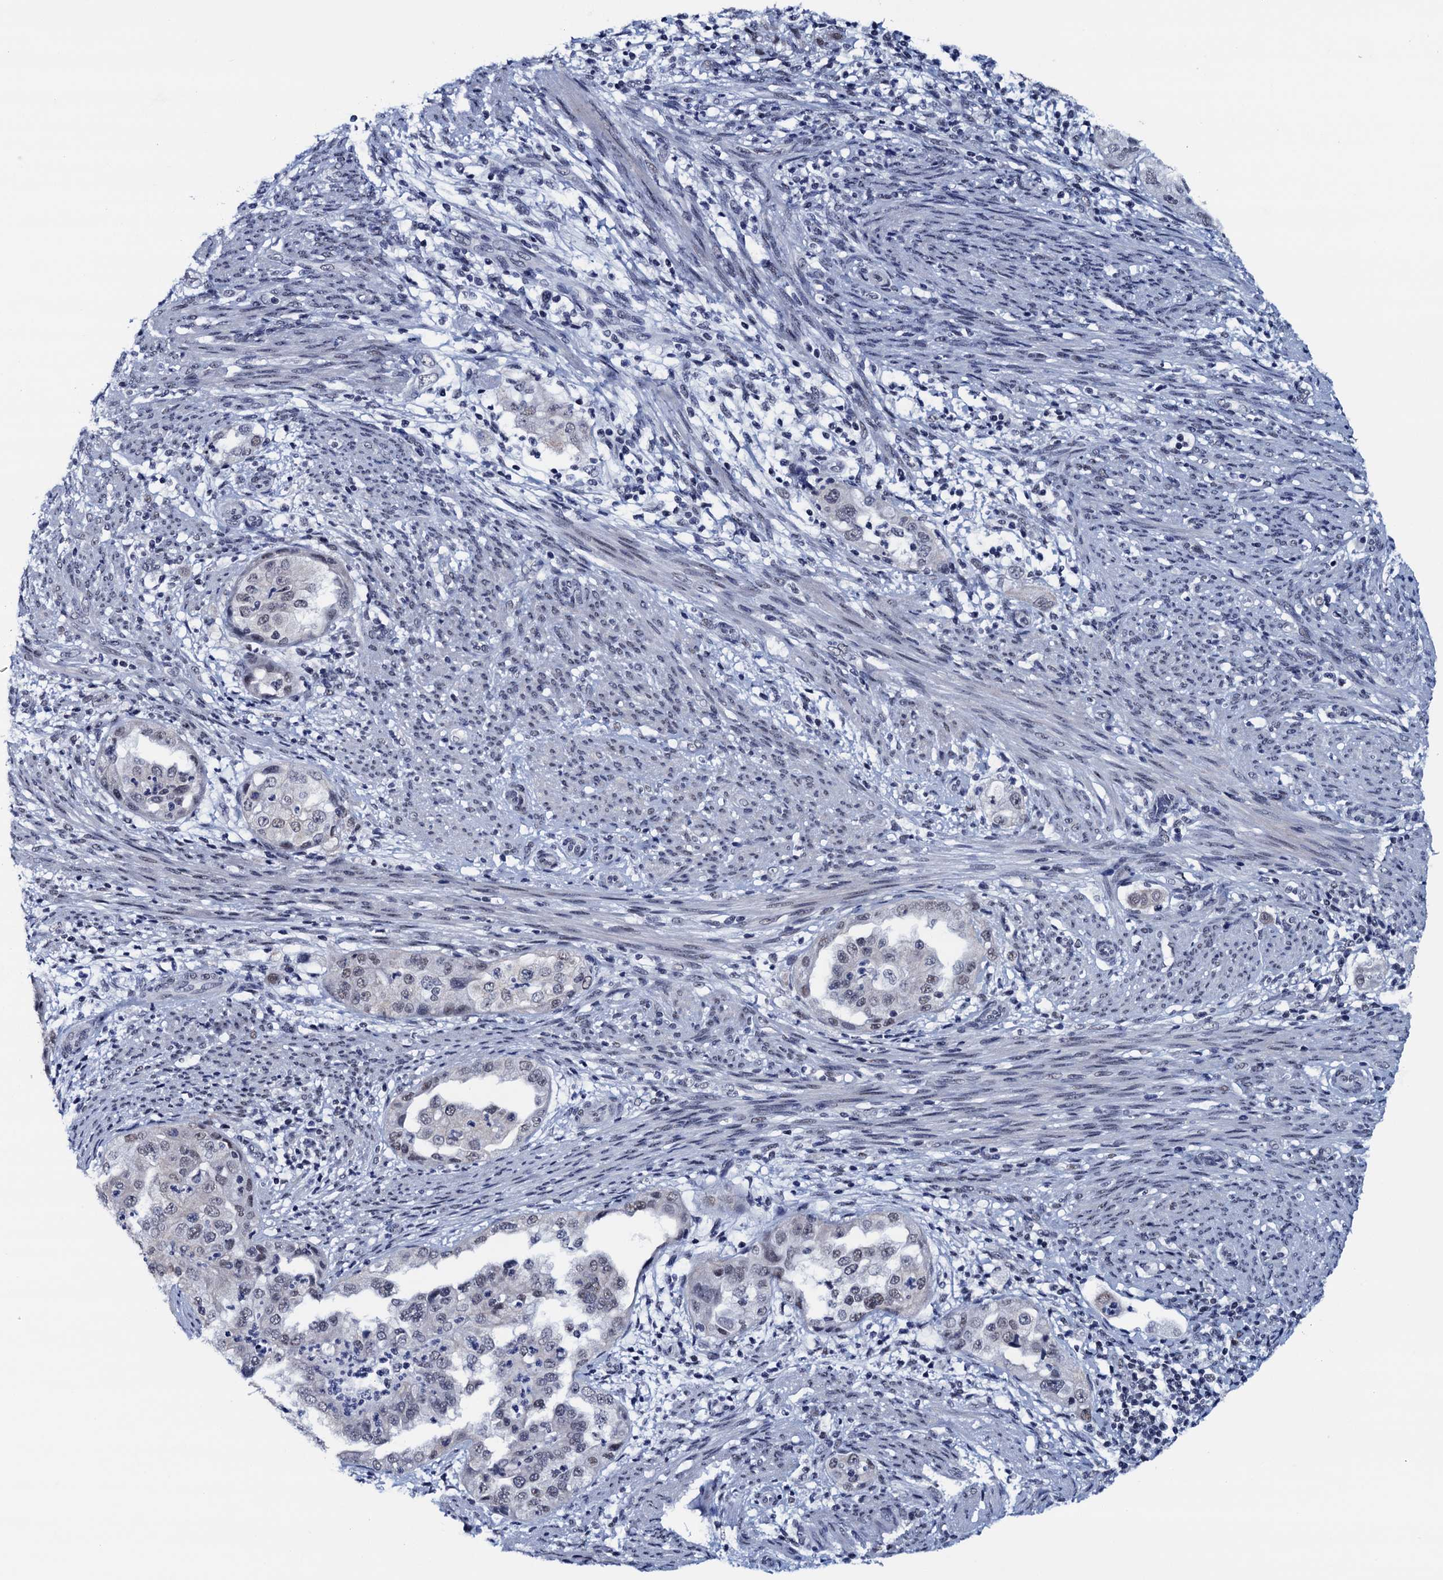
{"staining": {"intensity": "weak", "quantity": "25%-75%", "location": "nuclear"}, "tissue": "endometrial cancer", "cell_type": "Tumor cells", "image_type": "cancer", "snomed": [{"axis": "morphology", "description": "Adenocarcinoma, NOS"}, {"axis": "topography", "description": "Endometrium"}], "caption": "Weak nuclear protein expression is appreciated in about 25%-75% of tumor cells in endometrial cancer. (brown staining indicates protein expression, while blue staining denotes nuclei).", "gene": "FNBP4", "patient": {"sex": "female", "age": 85}}